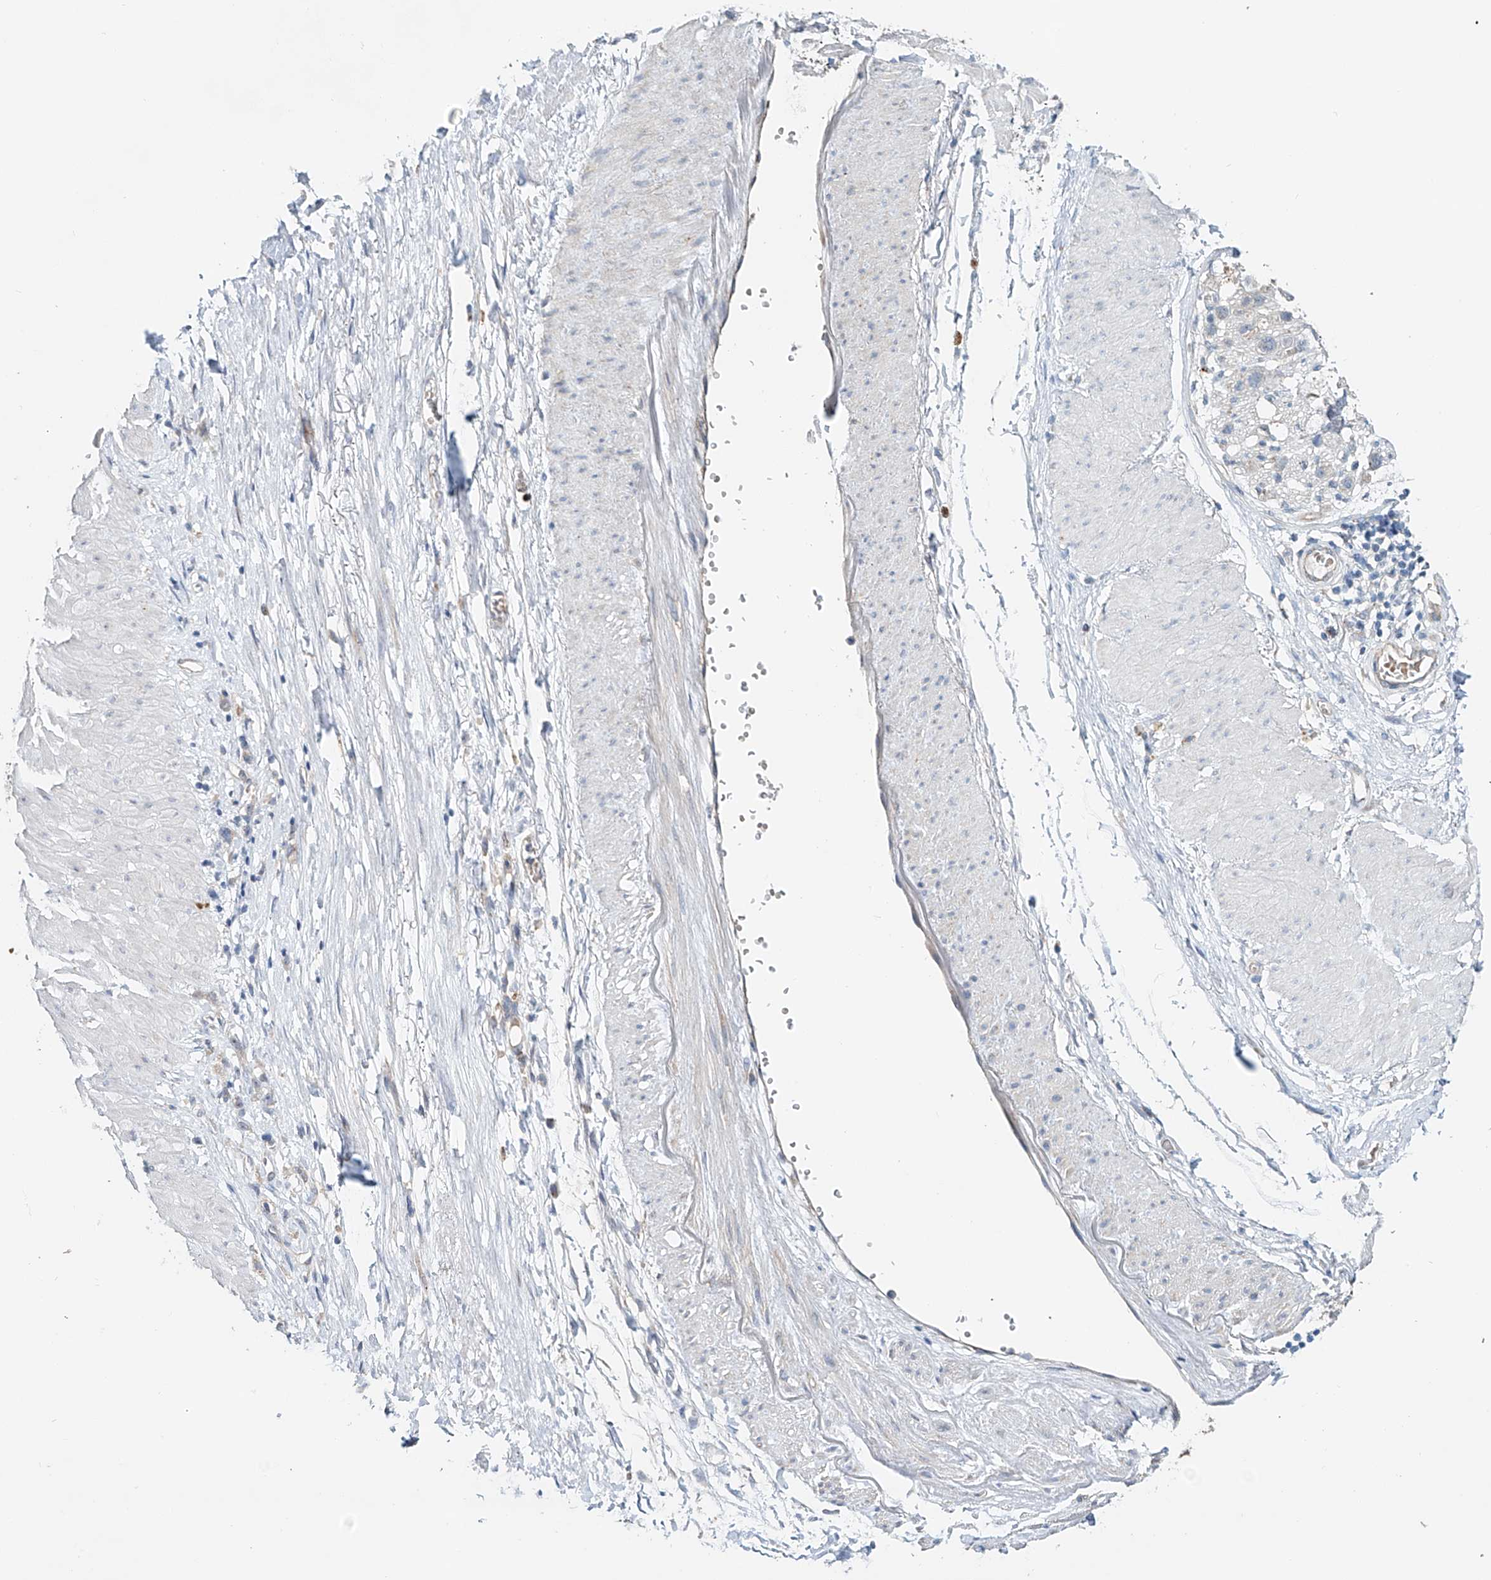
{"staining": {"intensity": "negative", "quantity": "none", "location": "none"}, "tissue": "stomach cancer", "cell_type": "Tumor cells", "image_type": "cancer", "snomed": [{"axis": "morphology", "description": "Adenocarcinoma, NOS"}, {"axis": "topography", "description": "Stomach"}], "caption": "DAB immunohistochemical staining of human stomach cancer (adenocarcinoma) exhibits no significant expression in tumor cells.", "gene": "TRIM47", "patient": {"sex": "female", "age": 76}}